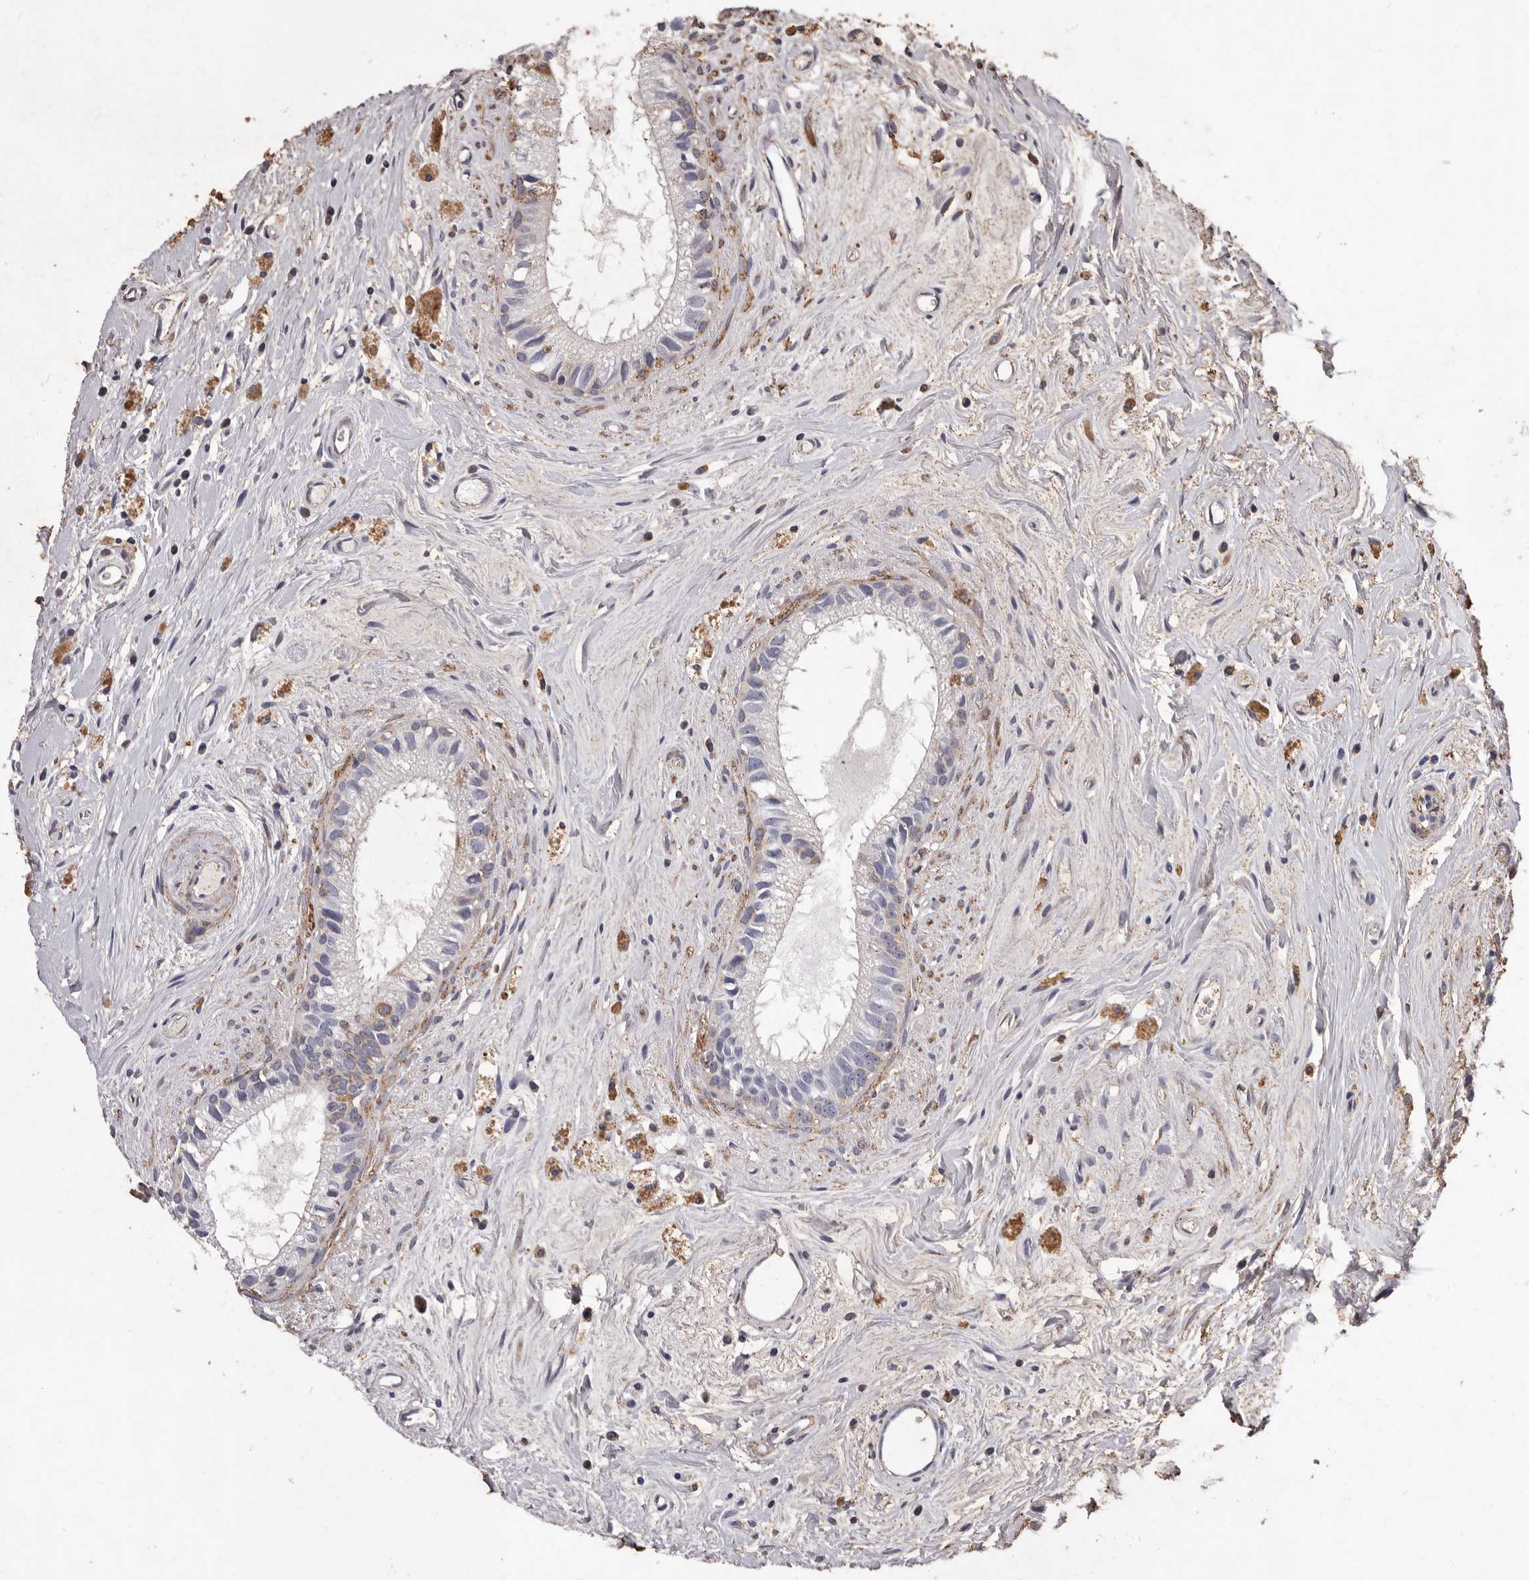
{"staining": {"intensity": "negative", "quantity": "none", "location": "none"}, "tissue": "epididymis", "cell_type": "Glandular cells", "image_type": "normal", "snomed": [{"axis": "morphology", "description": "Normal tissue, NOS"}, {"axis": "topography", "description": "Epididymis"}], "caption": "This image is of benign epididymis stained with immunohistochemistry to label a protein in brown with the nuclei are counter-stained blue. There is no expression in glandular cells.", "gene": "CXCL14", "patient": {"sex": "male", "age": 80}}